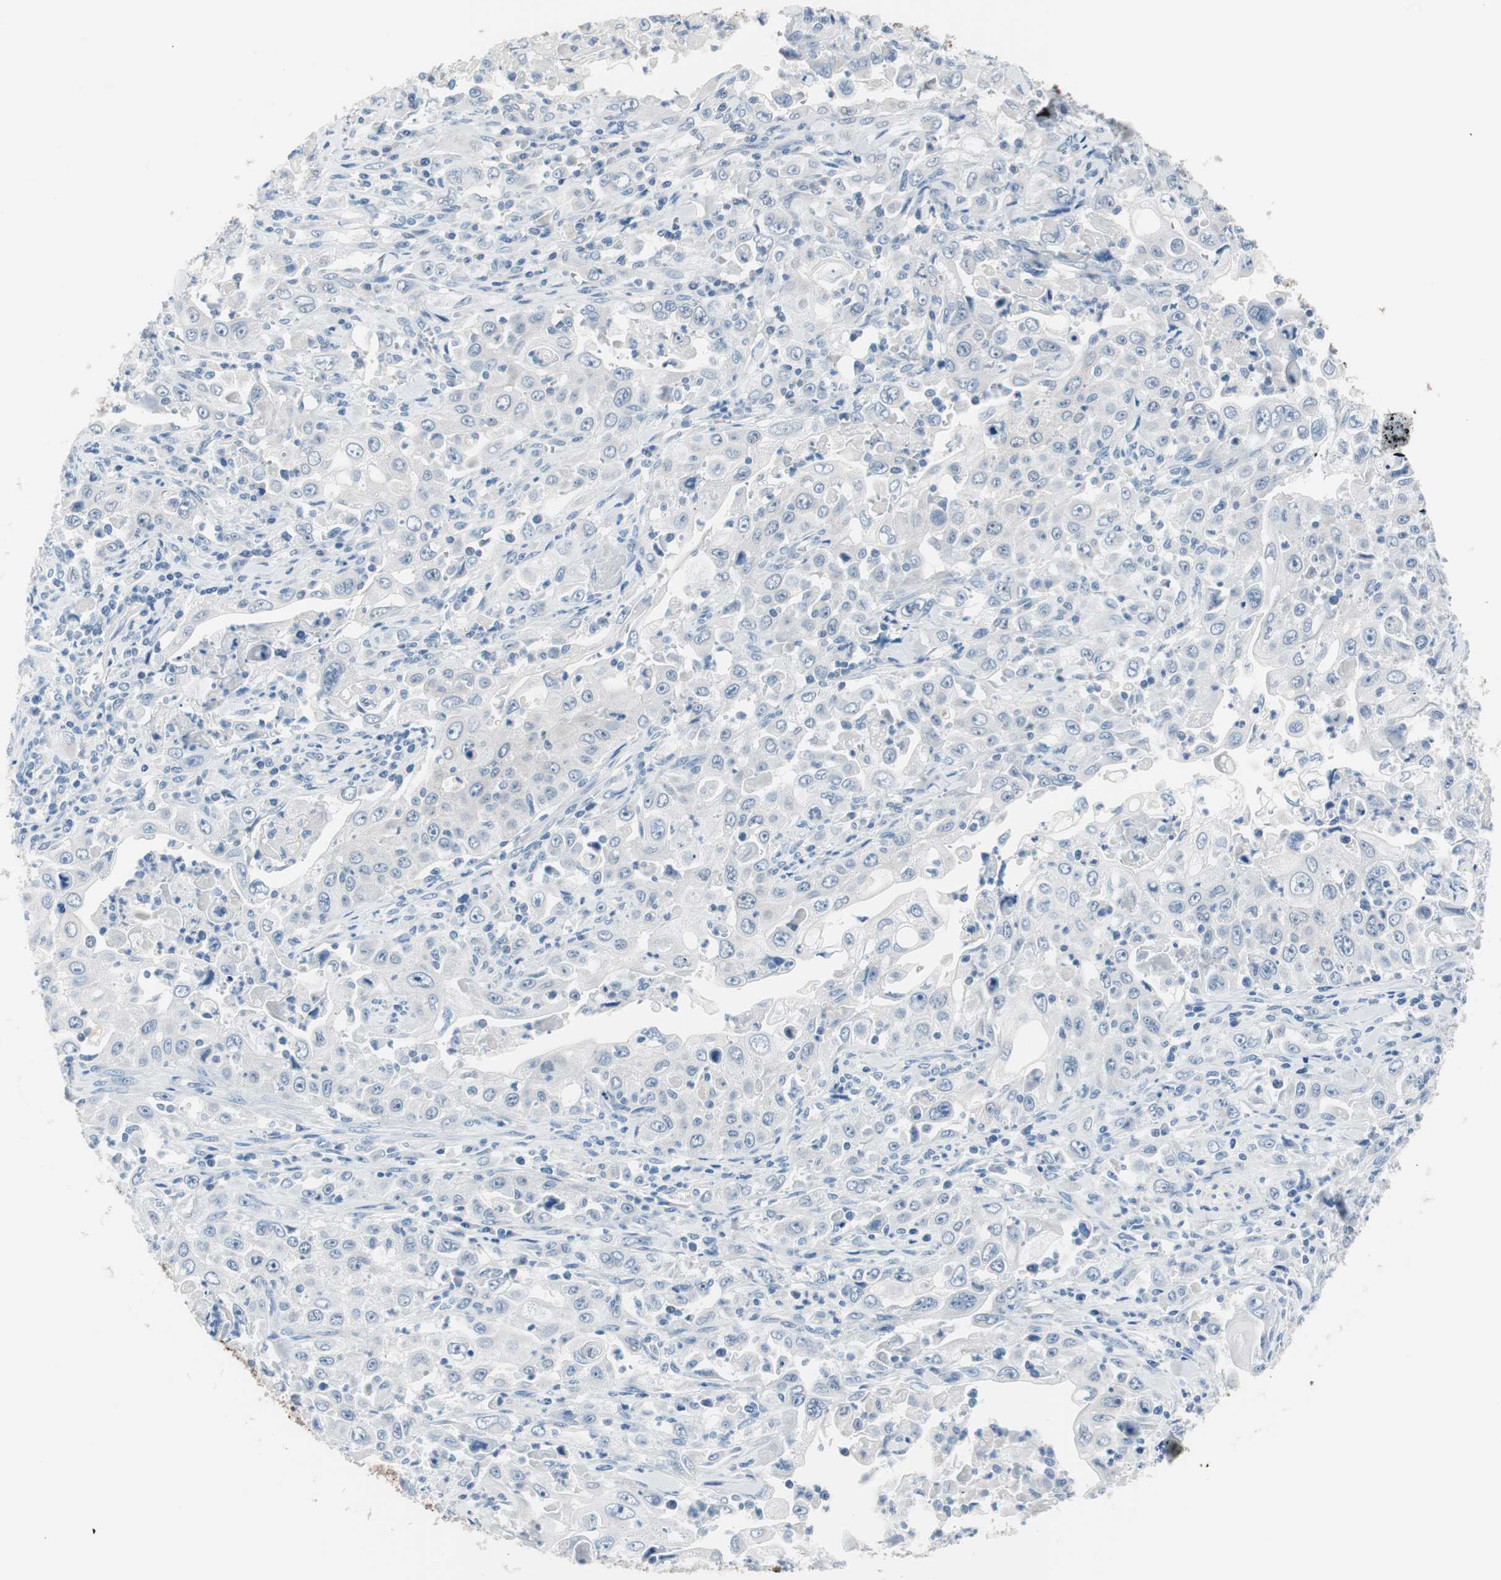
{"staining": {"intensity": "negative", "quantity": "none", "location": "none"}, "tissue": "pancreatic cancer", "cell_type": "Tumor cells", "image_type": "cancer", "snomed": [{"axis": "morphology", "description": "Adenocarcinoma, NOS"}, {"axis": "topography", "description": "Pancreas"}], "caption": "Immunohistochemistry histopathology image of human adenocarcinoma (pancreatic) stained for a protein (brown), which demonstrates no expression in tumor cells.", "gene": "VIL1", "patient": {"sex": "male", "age": 70}}